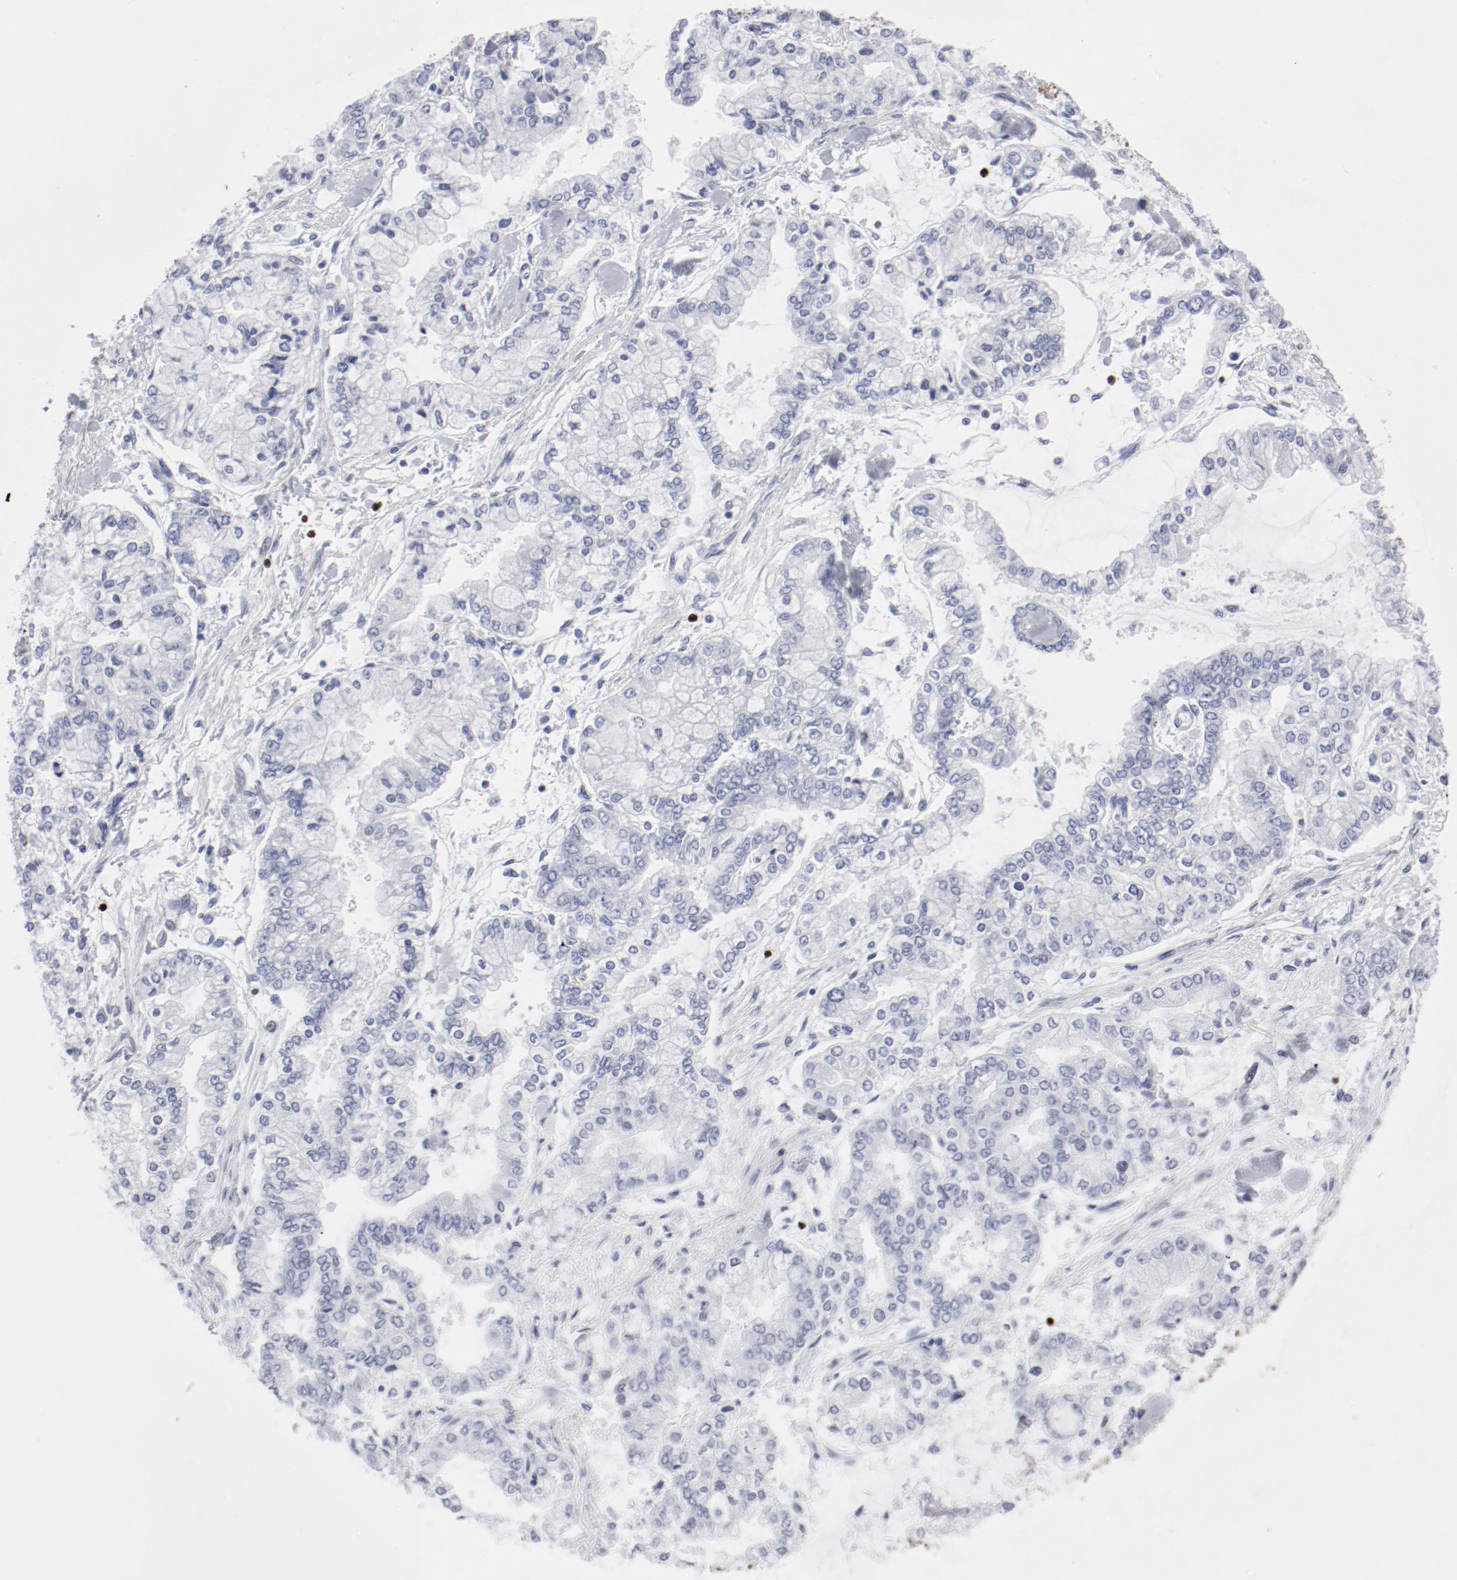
{"staining": {"intensity": "moderate", "quantity": "<25%", "location": "nuclear"}, "tissue": "stomach cancer", "cell_type": "Tumor cells", "image_type": "cancer", "snomed": [{"axis": "morphology", "description": "Normal tissue, NOS"}, {"axis": "morphology", "description": "Adenocarcinoma, NOS"}, {"axis": "topography", "description": "Stomach, upper"}, {"axis": "topography", "description": "Stomach"}], "caption": "Stomach cancer (adenocarcinoma) stained for a protein exhibits moderate nuclear positivity in tumor cells.", "gene": "SMARCC2", "patient": {"sex": "male", "age": 76}}